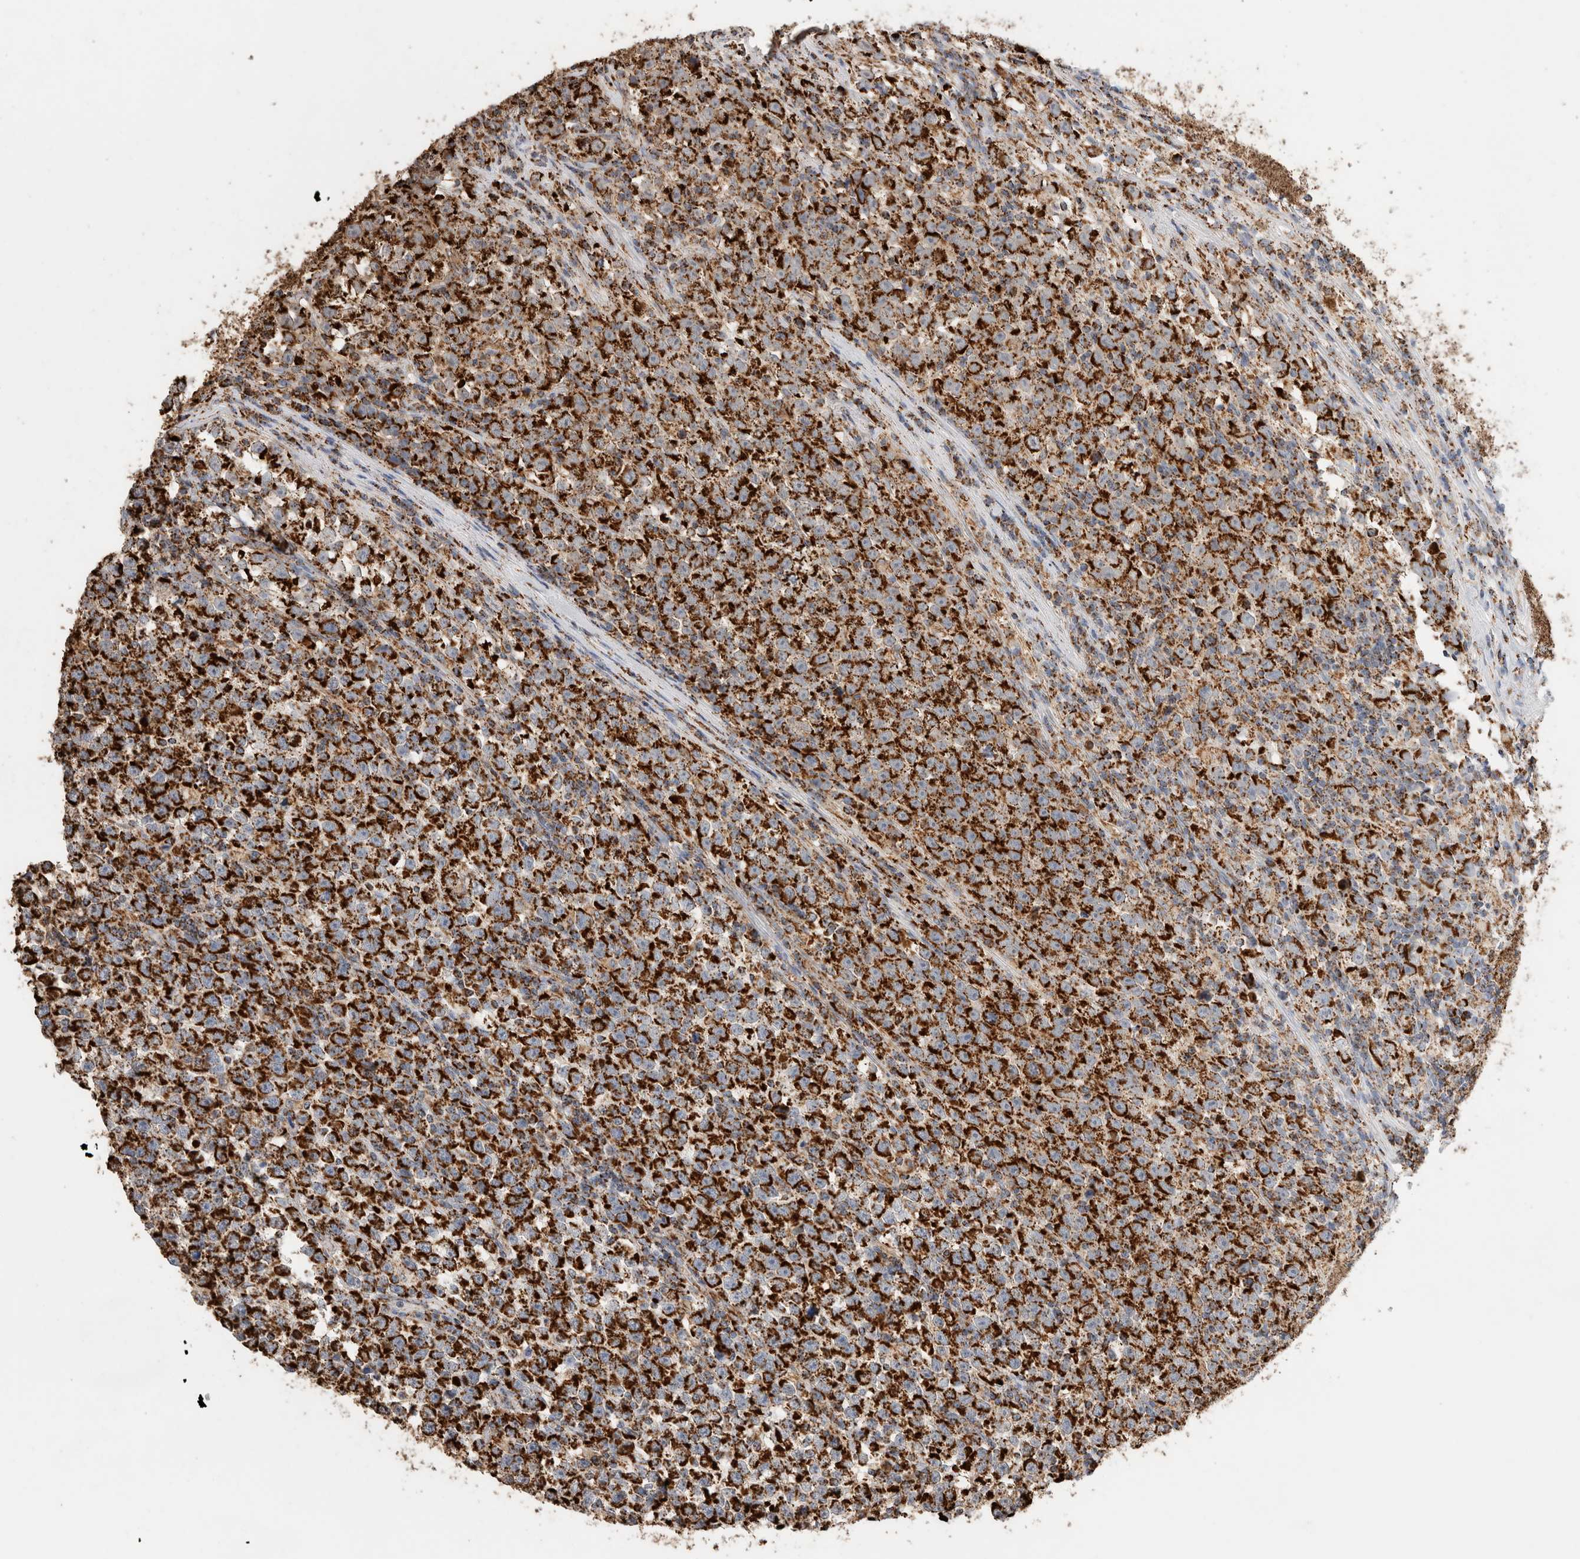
{"staining": {"intensity": "strong", "quantity": ">75%", "location": "cytoplasmic/membranous"}, "tissue": "testis cancer", "cell_type": "Tumor cells", "image_type": "cancer", "snomed": [{"axis": "morphology", "description": "Normal tissue, NOS"}, {"axis": "morphology", "description": "Seminoma, NOS"}, {"axis": "topography", "description": "Testis"}], "caption": "Protein expression analysis of human seminoma (testis) reveals strong cytoplasmic/membranous positivity in approximately >75% of tumor cells.", "gene": "C1QBP", "patient": {"sex": "male", "age": 43}}